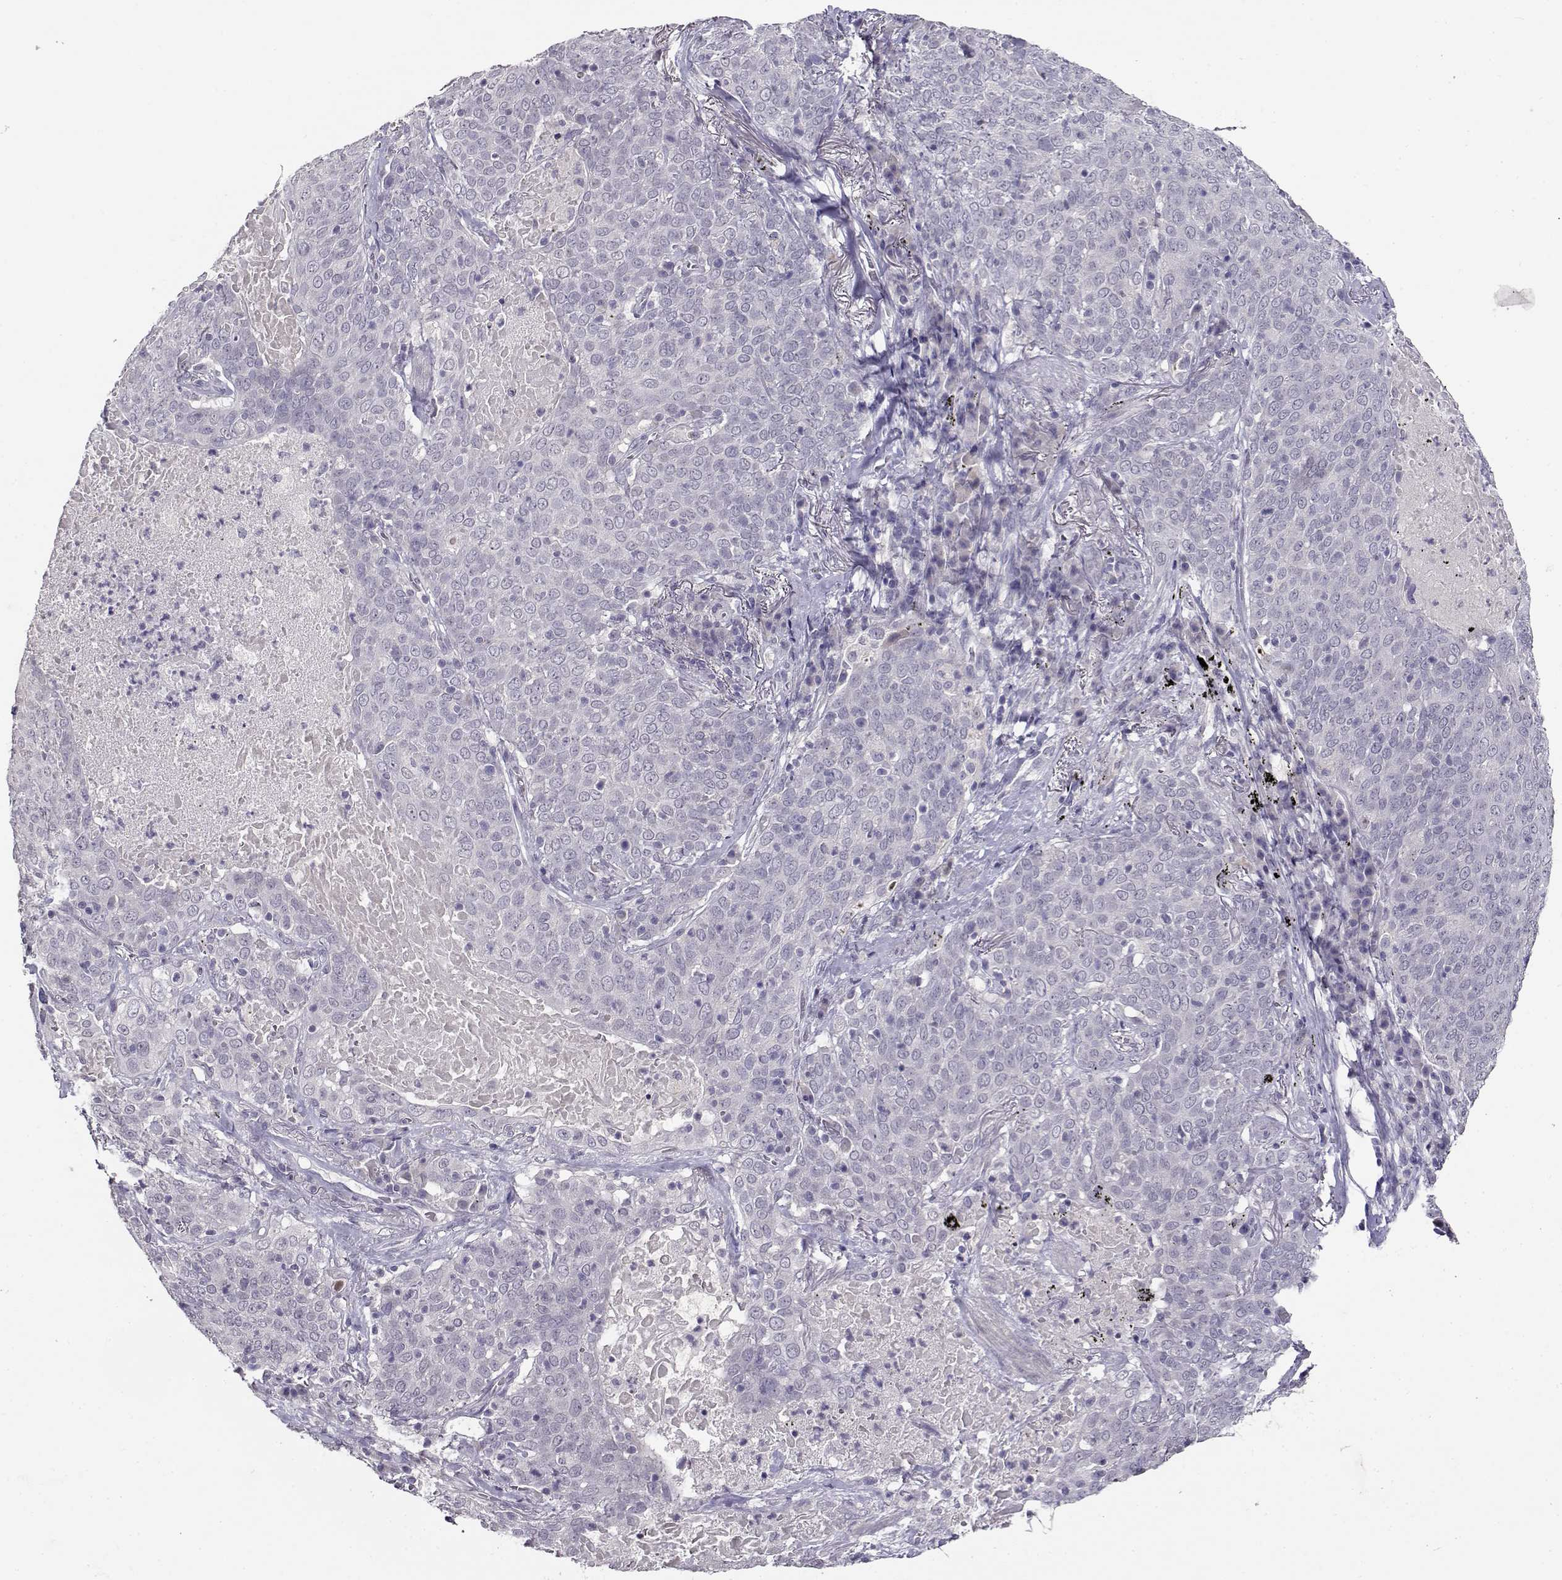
{"staining": {"intensity": "negative", "quantity": "none", "location": "none"}, "tissue": "lung cancer", "cell_type": "Tumor cells", "image_type": "cancer", "snomed": [{"axis": "morphology", "description": "Squamous cell carcinoma, NOS"}, {"axis": "topography", "description": "Lung"}], "caption": "The micrograph displays no significant positivity in tumor cells of squamous cell carcinoma (lung). (Immunohistochemistry (ihc), brightfield microscopy, high magnification).", "gene": "RHOXF2", "patient": {"sex": "male", "age": 82}}